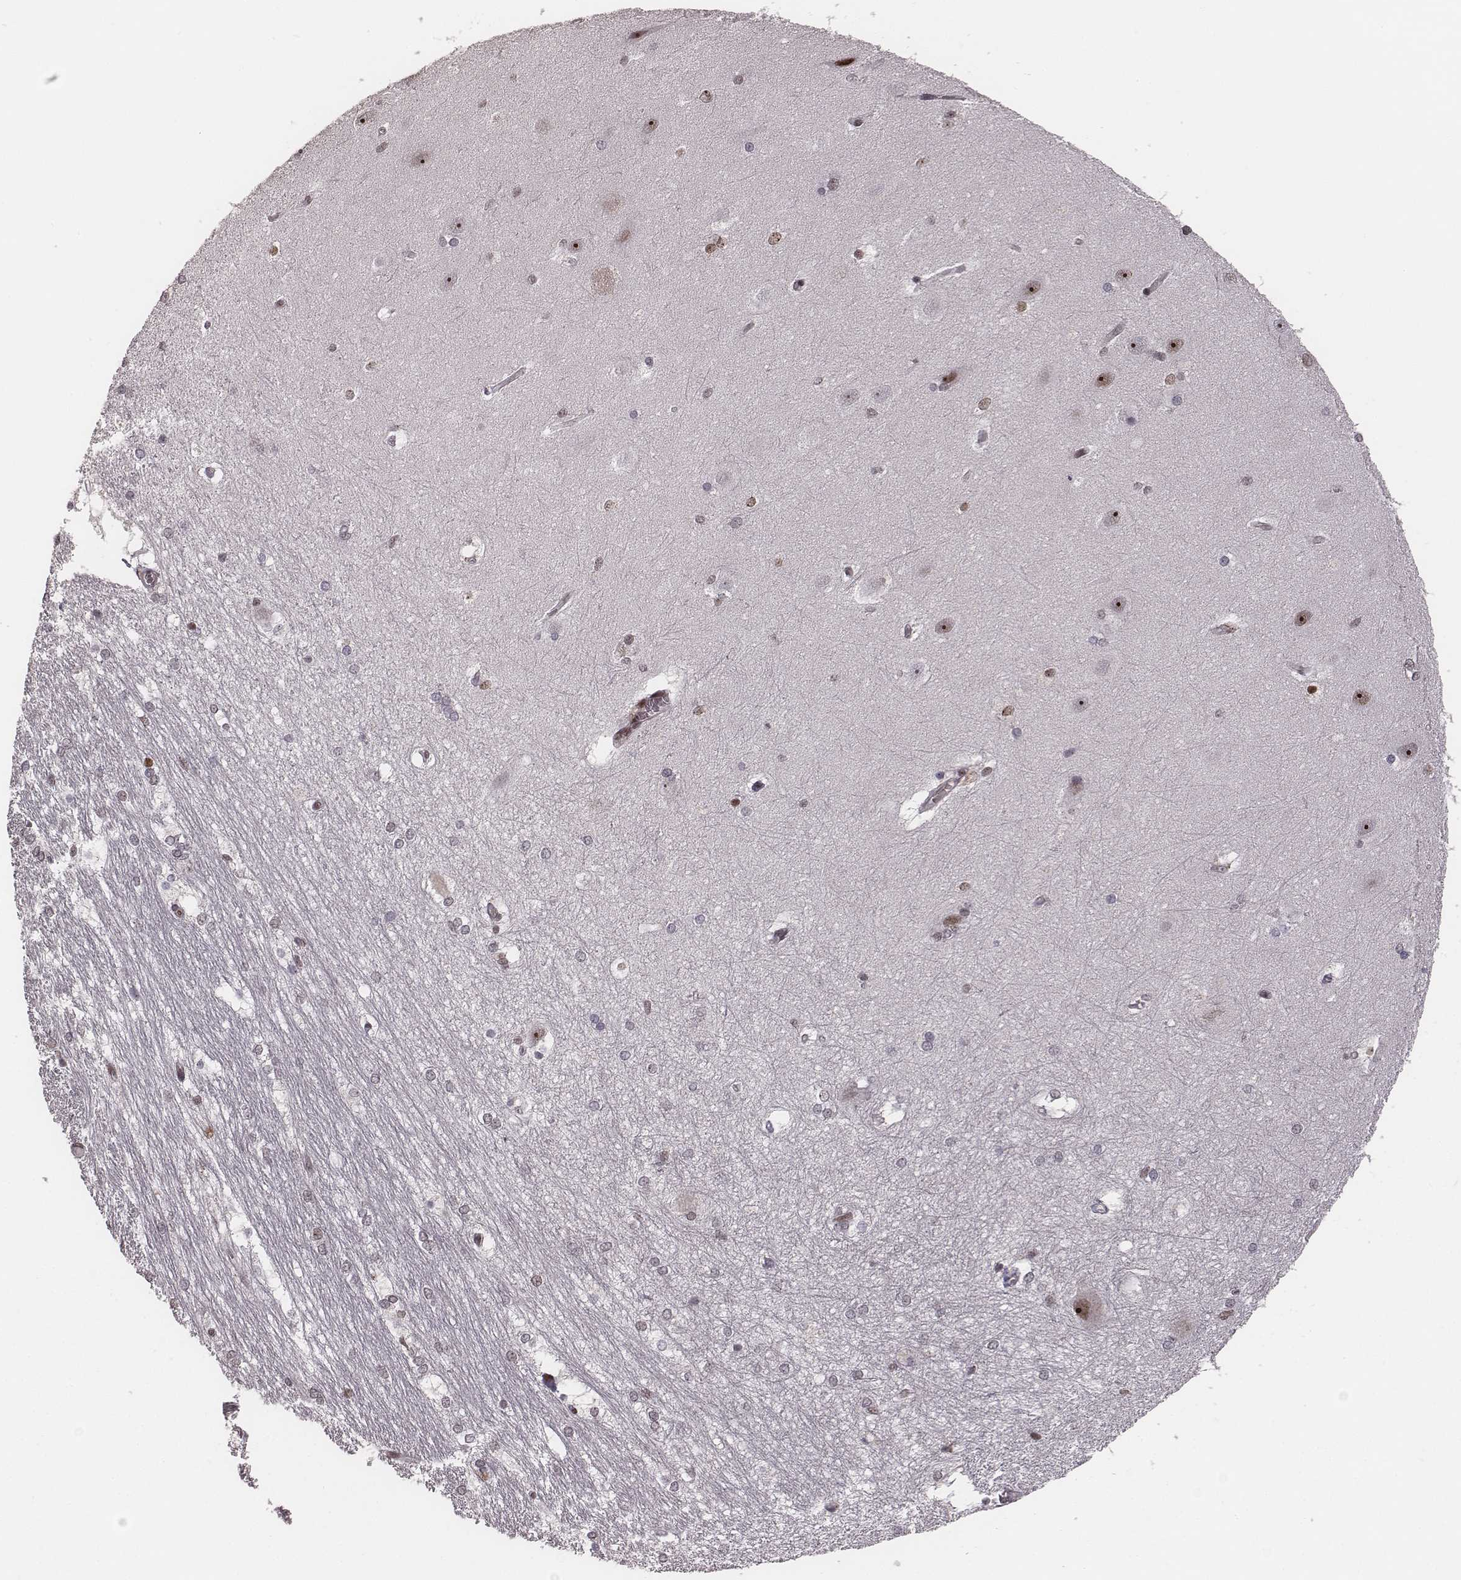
{"staining": {"intensity": "negative", "quantity": "none", "location": "none"}, "tissue": "hippocampus", "cell_type": "Glial cells", "image_type": "normal", "snomed": [{"axis": "morphology", "description": "Normal tissue, NOS"}, {"axis": "topography", "description": "Cerebral cortex"}, {"axis": "topography", "description": "Hippocampus"}], "caption": "IHC of unremarkable hippocampus displays no positivity in glial cells. (Immunohistochemistry, brightfield microscopy, high magnification).", "gene": "VRK3", "patient": {"sex": "female", "age": 19}}